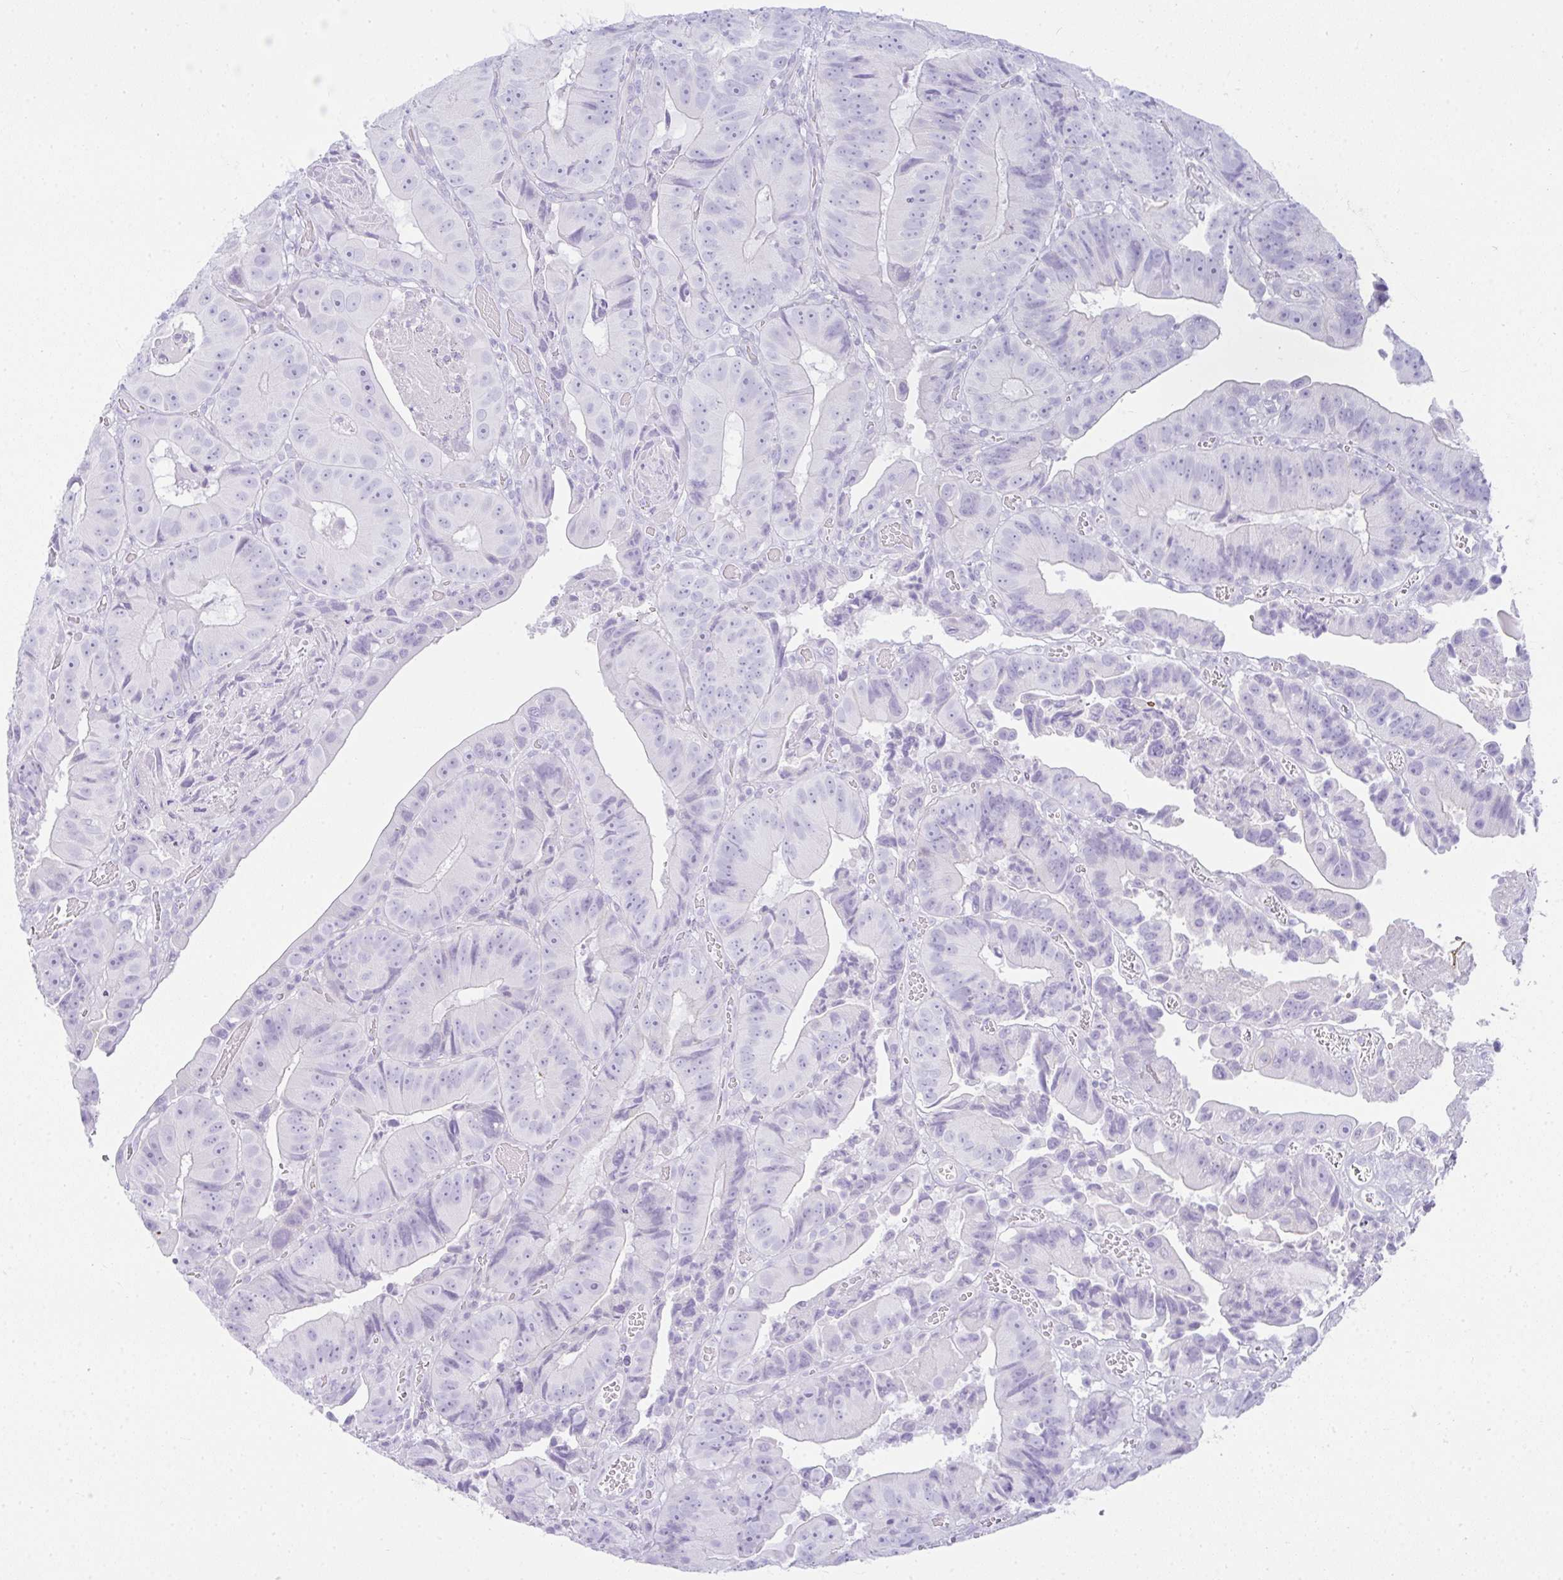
{"staining": {"intensity": "negative", "quantity": "none", "location": "none"}, "tissue": "colorectal cancer", "cell_type": "Tumor cells", "image_type": "cancer", "snomed": [{"axis": "morphology", "description": "Adenocarcinoma, NOS"}, {"axis": "topography", "description": "Colon"}], "caption": "Human colorectal cancer stained for a protein using immunohistochemistry (IHC) reveals no staining in tumor cells.", "gene": "RASL10A", "patient": {"sex": "female", "age": 86}}